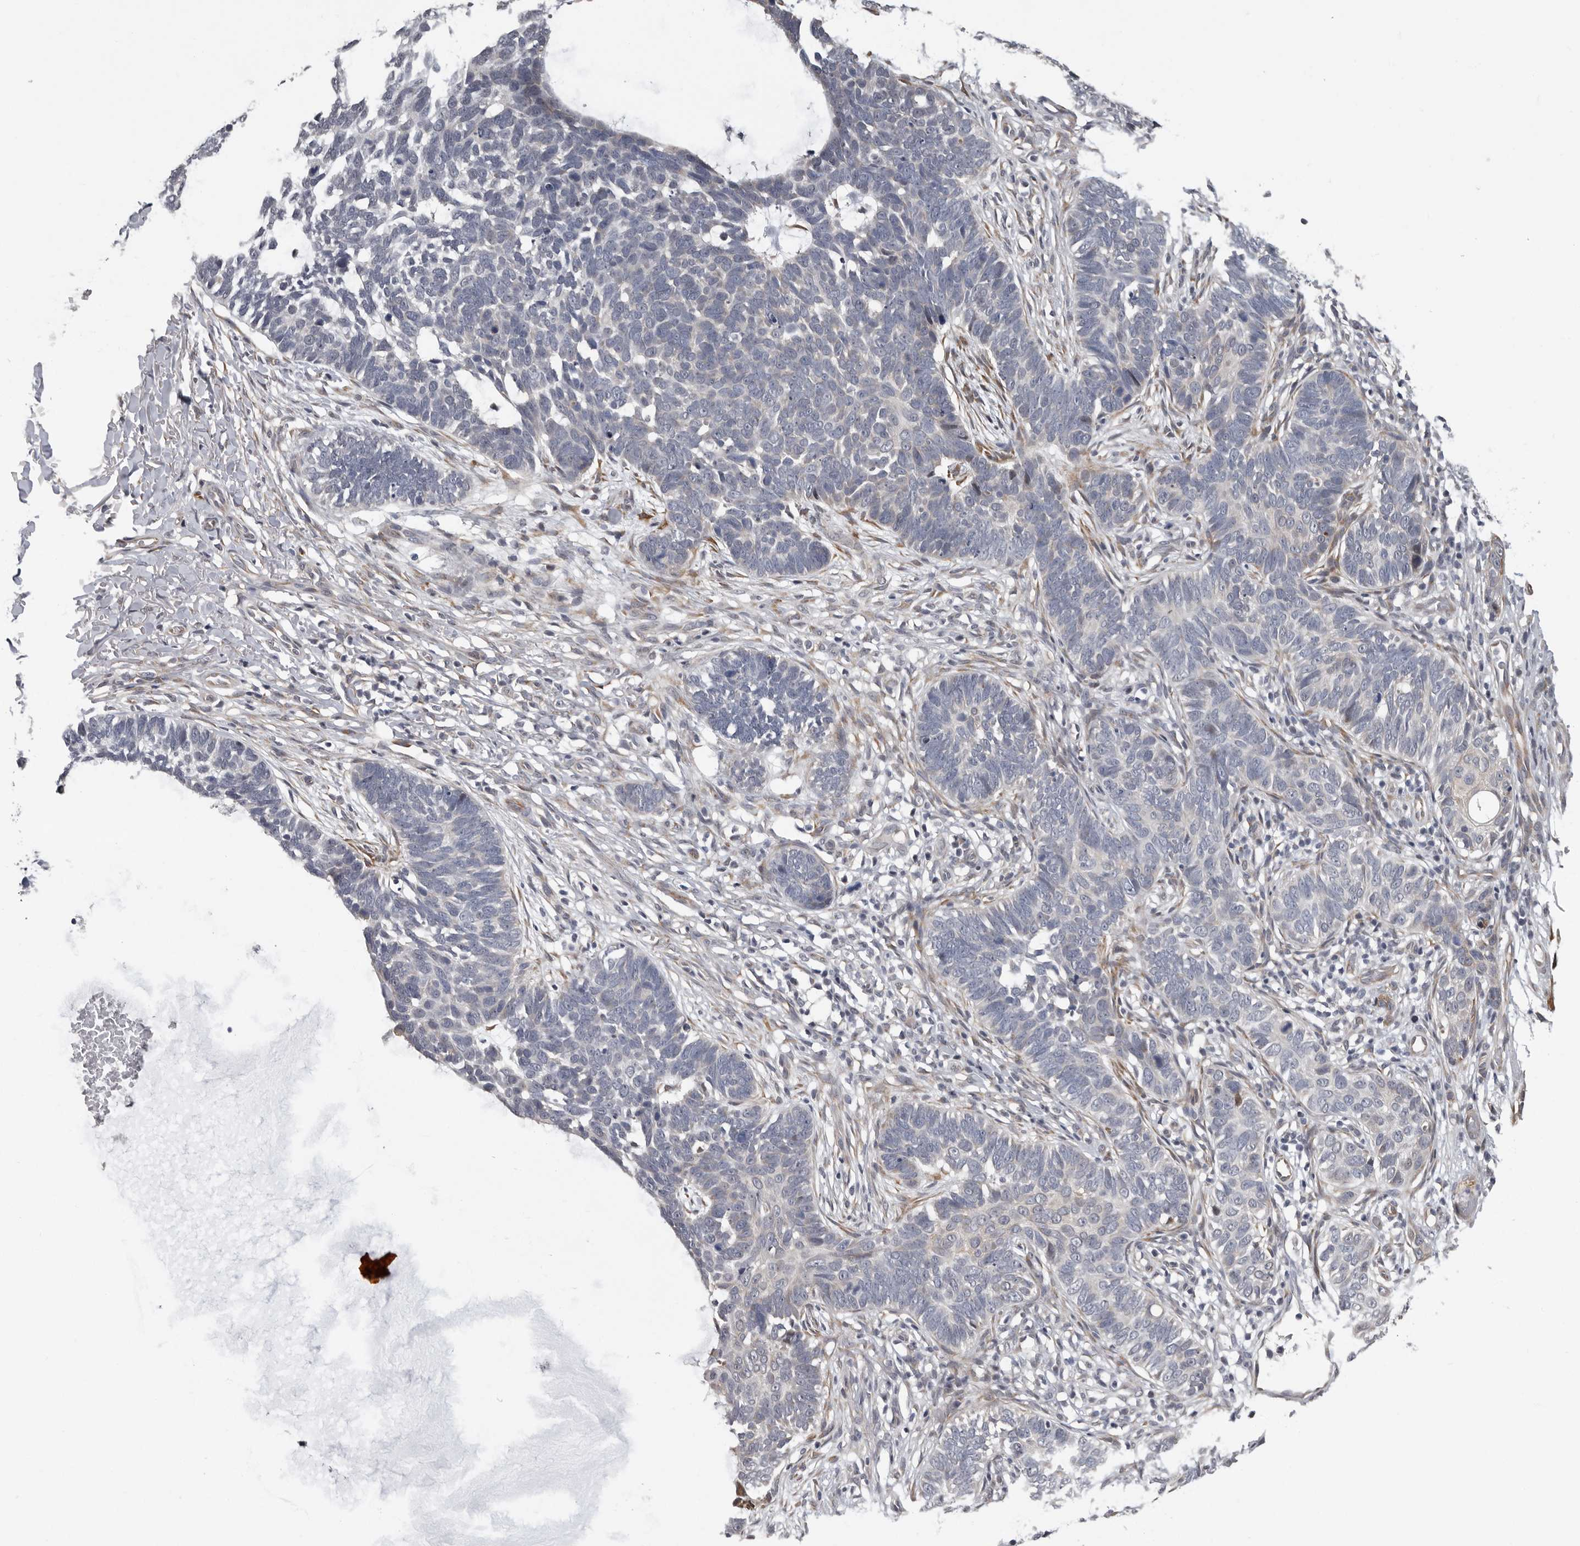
{"staining": {"intensity": "negative", "quantity": "none", "location": "none"}, "tissue": "skin cancer", "cell_type": "Tumor cells", "image_type": "cancer", "snomed": [{"axis": "morphology", "description": "Normal tissue, NOS"}, {"axis": "morphology", "description": "Basal cell carcinoma"}, {"axis": "topography", "description": "Skin"}], "caption": "Immunohistochemistry of human basal cell carcinoma (skin) reveals no staining in tumor cells.", "gene": "RALGPS2", "patient": {"sex": "male", "age": 77}}